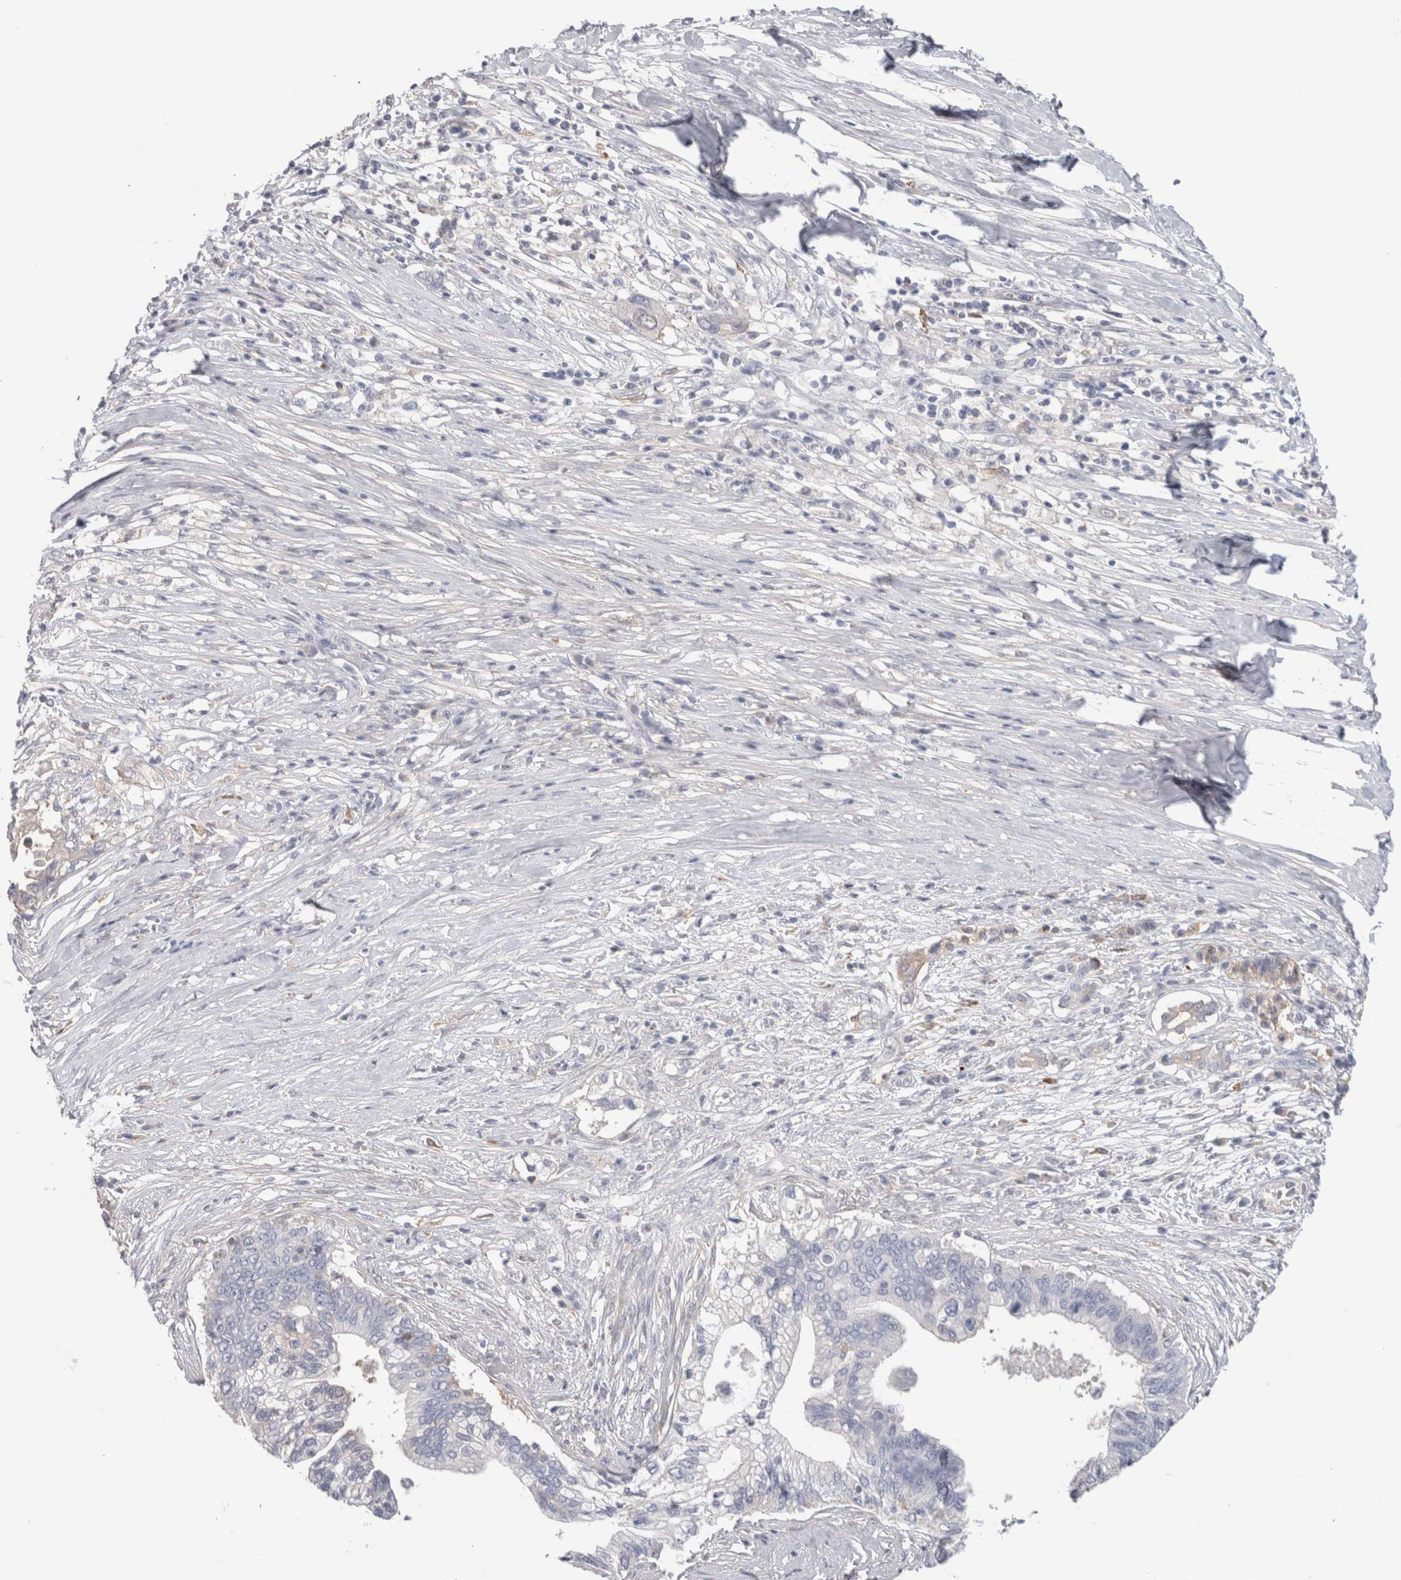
{"staining": {"intensity": "negative", "quantity": "none", "location": "none"}, "tissue": "pancreatic cancer", "cell_type": "Tumor cells", "image_type": "cancer", "snomed": [{"axis": "morphology", "description": "Normal tissue, NOS"}, {"axis": "morphology", "description": "Adenocarcinoma, NOS"}, {"axis": "topography", "description": "Pancreas"}, {"axis": "topography", "description": "Peripheral nerve tissue"}], "caption": "Tumor cells show no significant expression in pancreatic adenocarcinoma.", "gene": "SCRN1", "patient": {"sex": "male", "age": 59}}